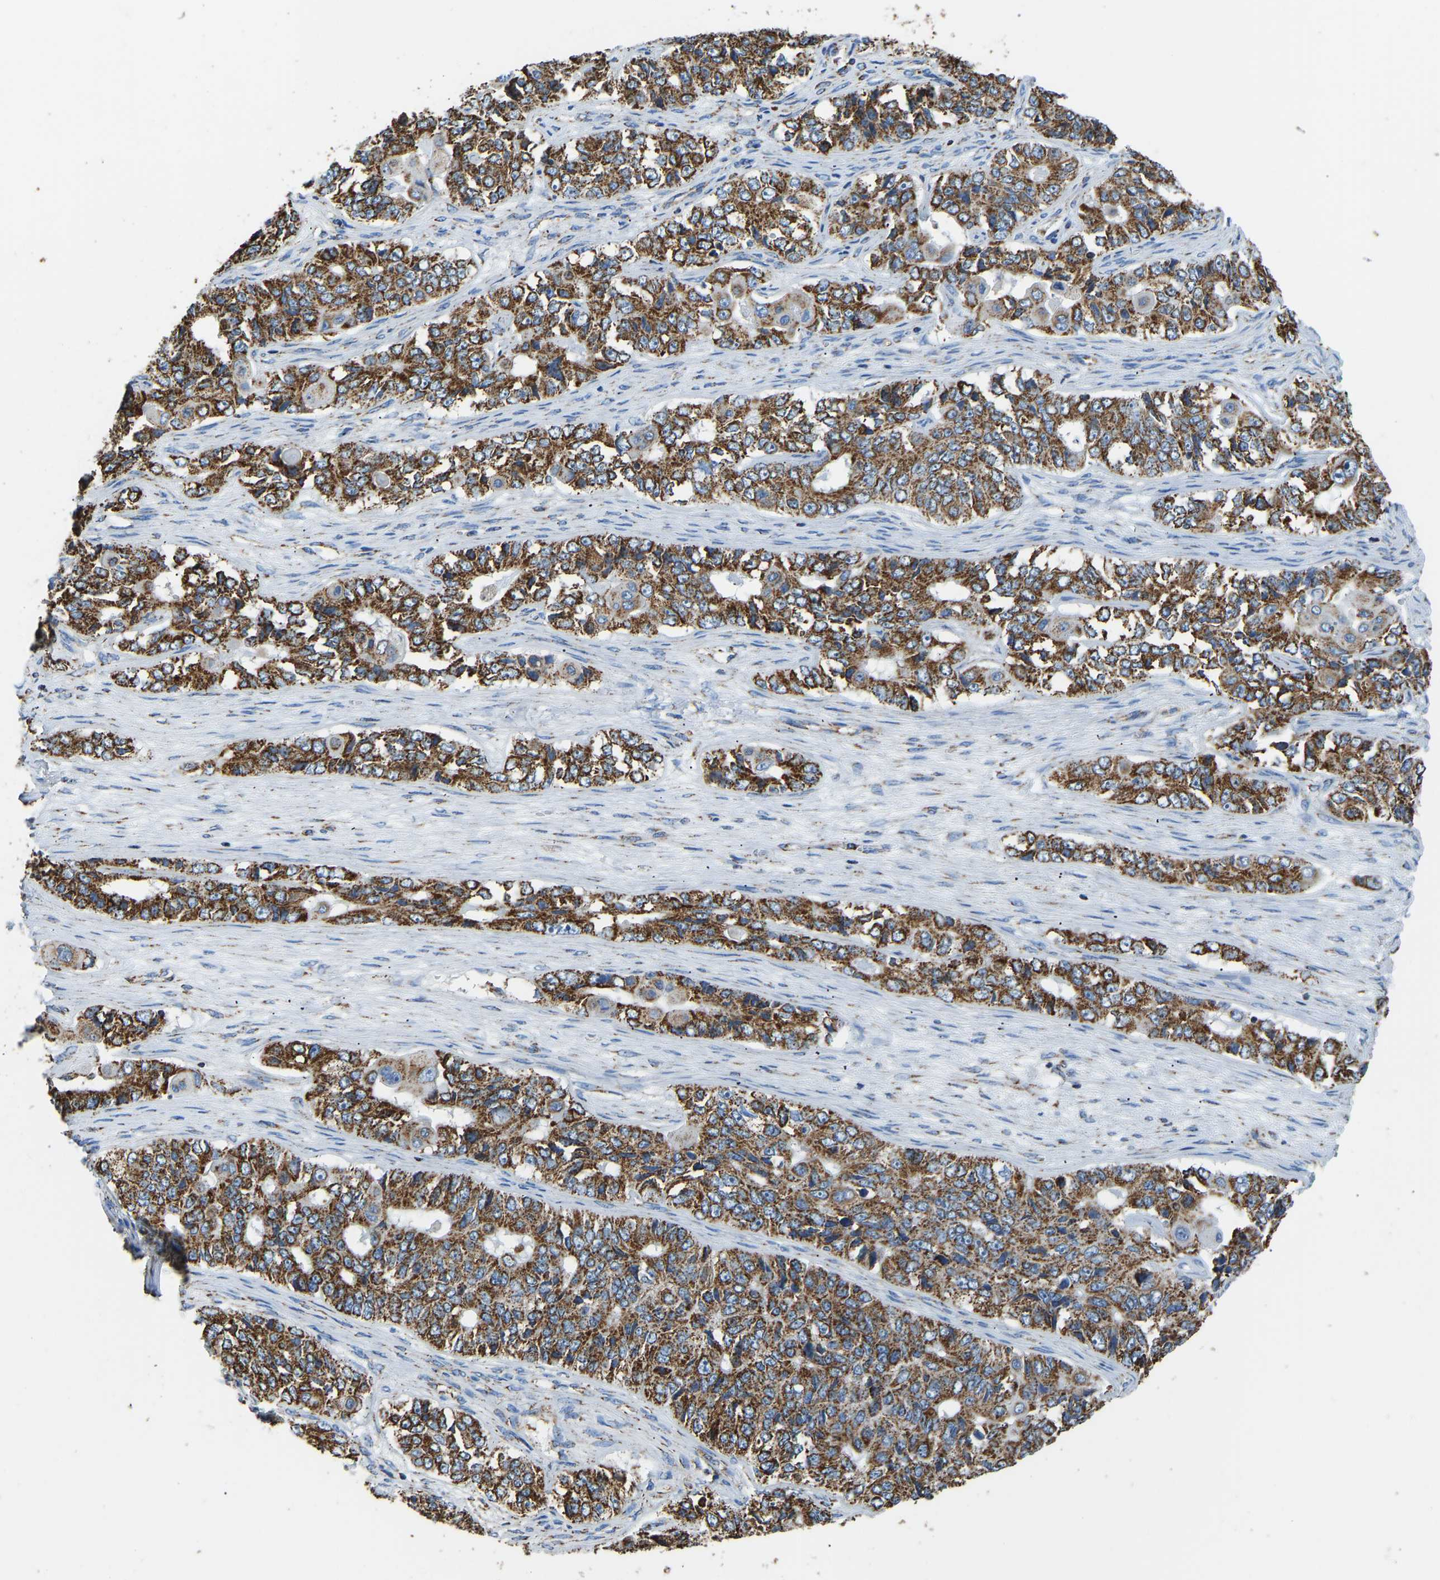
{"staining": {"intensity": "moderate", "quantity": ">75%", "location": "cytoplasmic/membranous"}, "tissue": "ovarian cancer", "cell_type": "Tumor cells", "image_type": "cancer", "snomed": [{"axis": "morphology", "description": "Carcinoma, endometroid"}, {"axis": "topography", "description": "Ovary"}], "caption": "Ovarian cancer (endometroid carcinoma) was stained to show a protein in brown. There is medium levels of moderate cytoplasmic/membranous staining in about >75% of tumor cells.", "gene": "IRX6", "patient": {"sex": "female", "age": 51}}